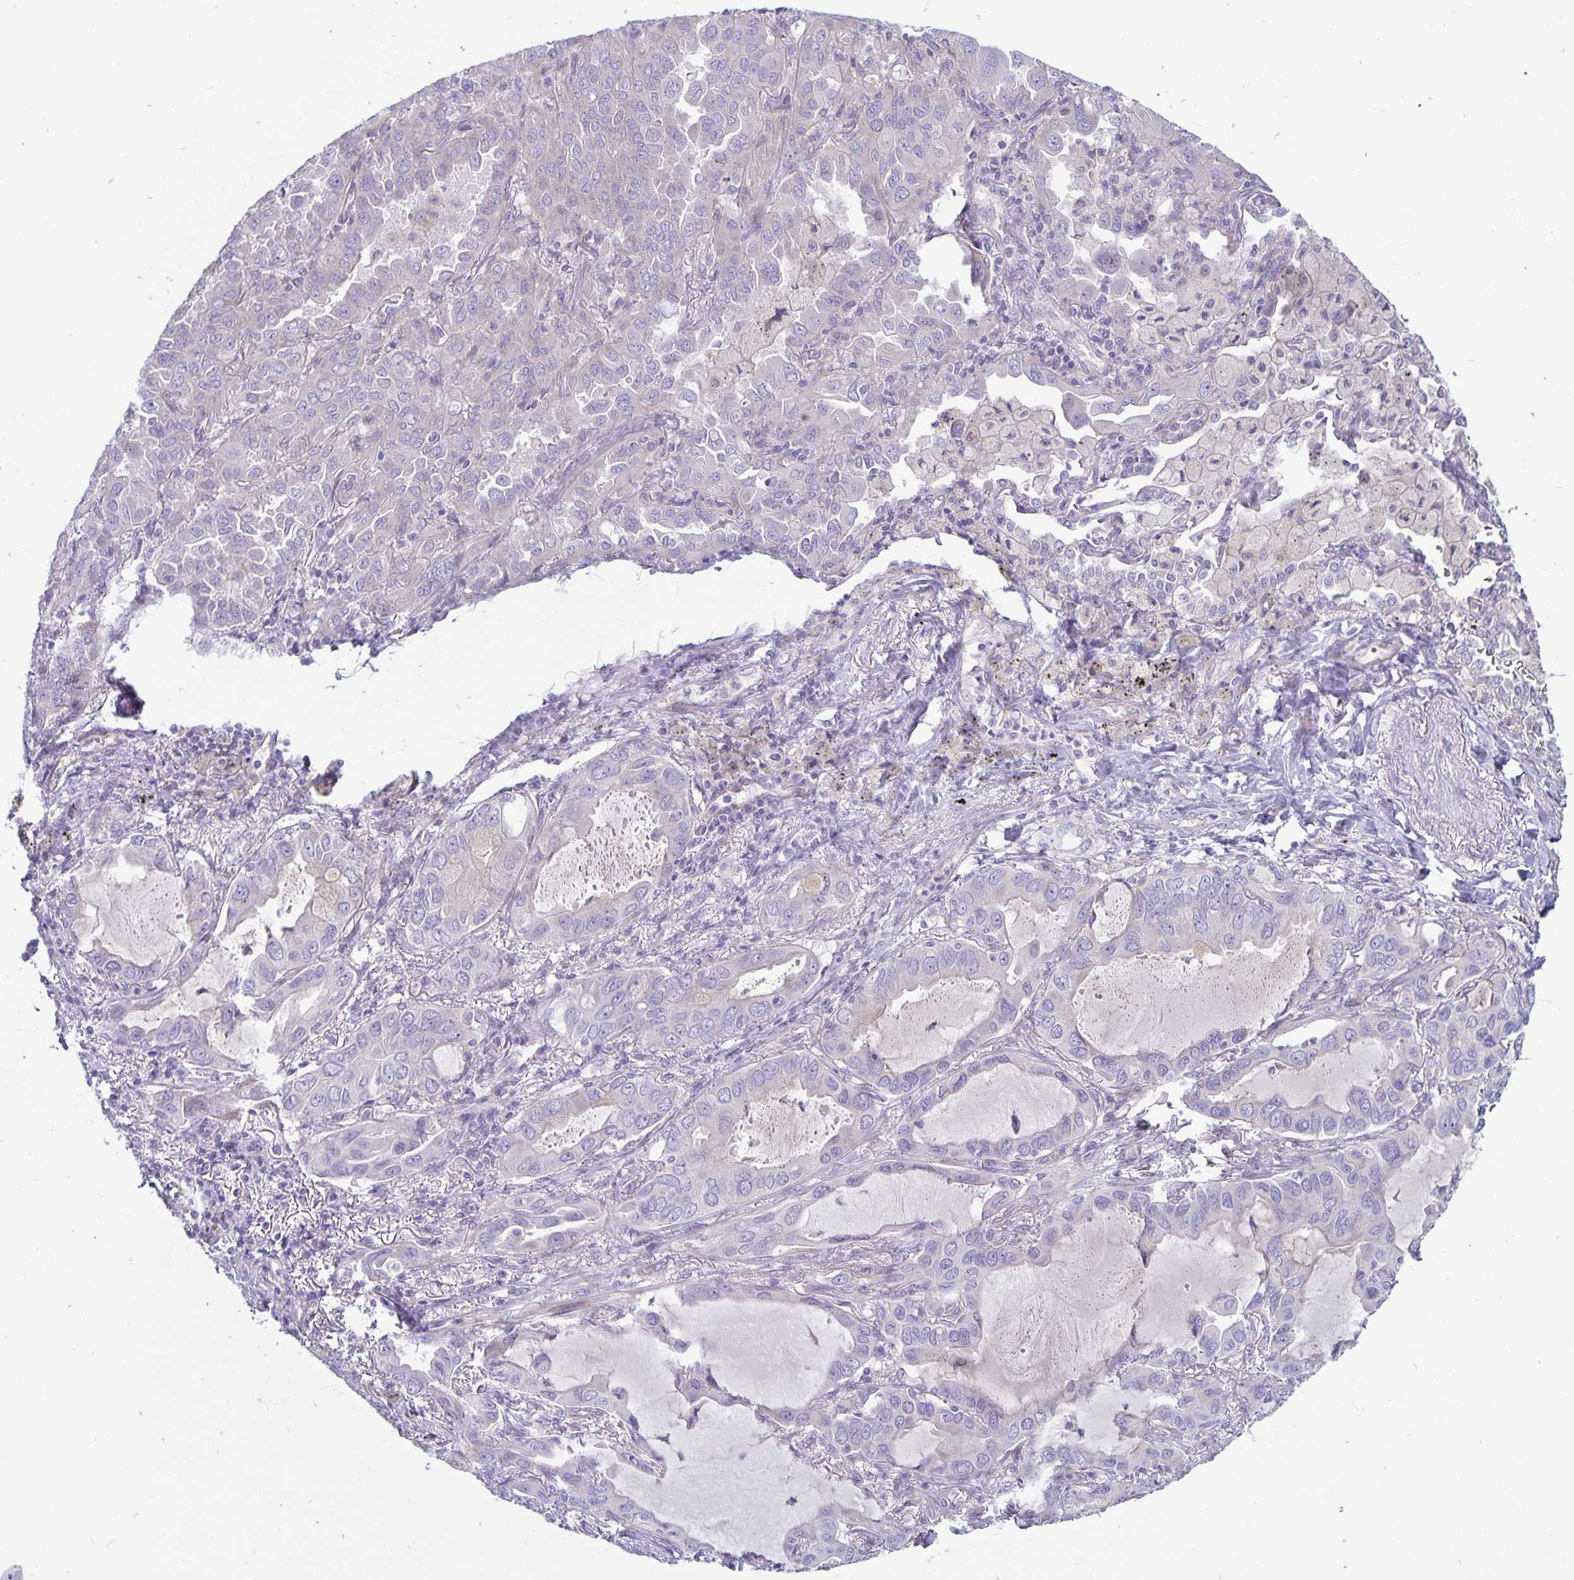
{"staining": {"intensity": "negative", "quantity": "none", "location": "none"}, "tissue": "lung cancer", "cell_type": "Tumor cells", "image_type": "cancer", "snomed": [{"axis": "morphology", "description": "Adenocarcinoma, NOS"}, {"axis": "topography", "description": "Lung"}], "caption": "There is no significant staining in tumor cells of adenocarcinoma (lung).", "gene": "PLCB3", "patient": {"sex": "male", "age": 64}}